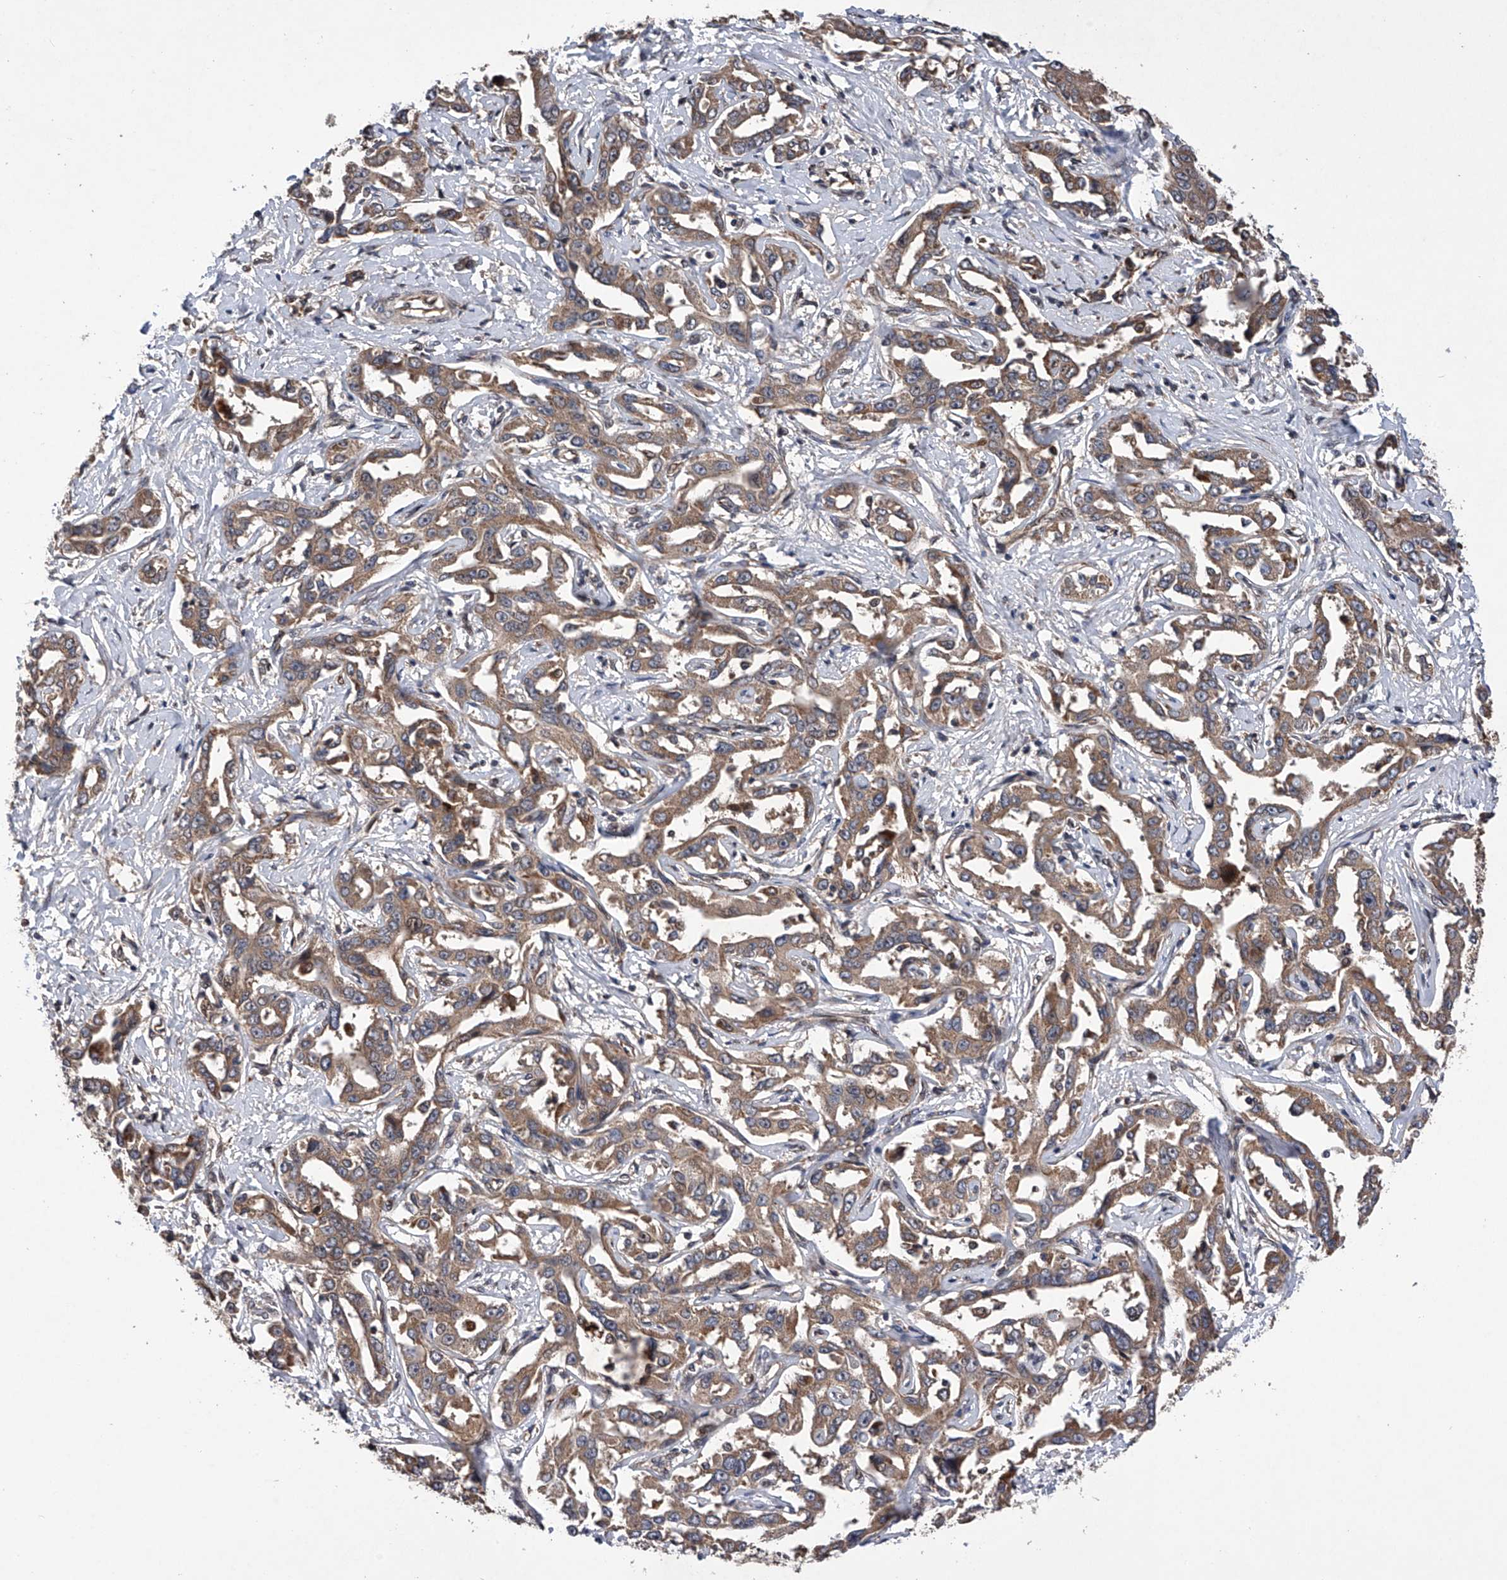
{"staining": {"intensity": "moderate", "quantity": ">75%", "location": "cytoplasmic/membranous"}, "tissue": "liver cancer", "cell_type": "Tumor cells", "image_type": "cancer", "snomed": [{"axis": "morphology", "description": "Cholangiocarcinoma"}, {"axis": "topography", "description": "Liver"}], "caption": "Protein staining of liver cancer (cholangiocarcinoma) tissue displays moderate cytoplasmic/membranous positivity in approximately >75% of tumor cells. The protein of interest is shown in brown color, while the nuclei are stained blue.", "gene": "MAP3K11", "patient": {"sex": "male", "age": 59}}